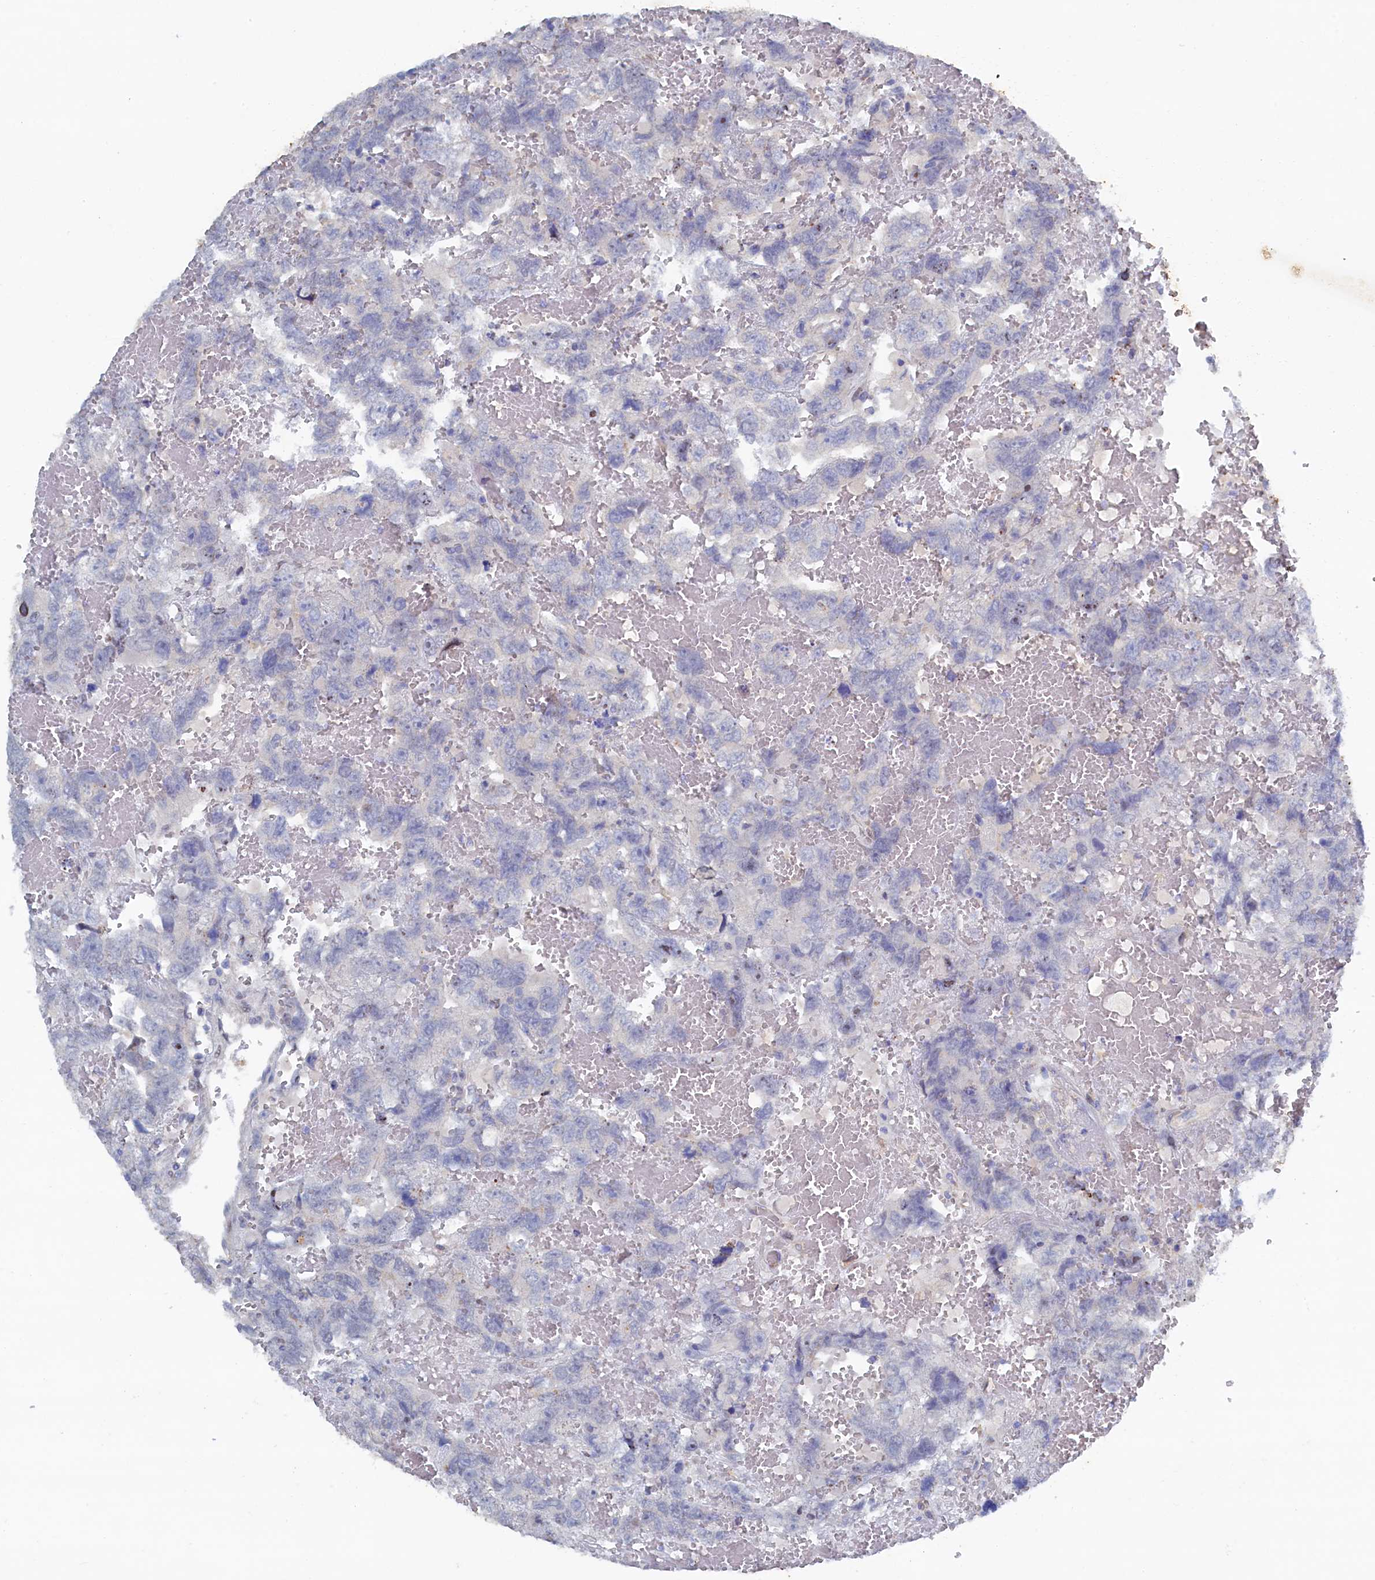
{"staining": {"intensity": "negative", "quantity": "none", "location": "none"}, "tissue": "testis cancer", "cell_type": "Tumor cells", "image_type": "cancer", "snomed": [{"axis": "morphology", "description": "Carcinoma, Embryonal, NOS"}, {"axis": "topography", "description": "Testis"}], "caption": "High power microscopy photomicrograph of an IHC photomicrograph of testis cancer, revealing no significant positivity in tumor cells.", "gene": "CBLIF", "patient": {"sex": "male", "age": 45}}